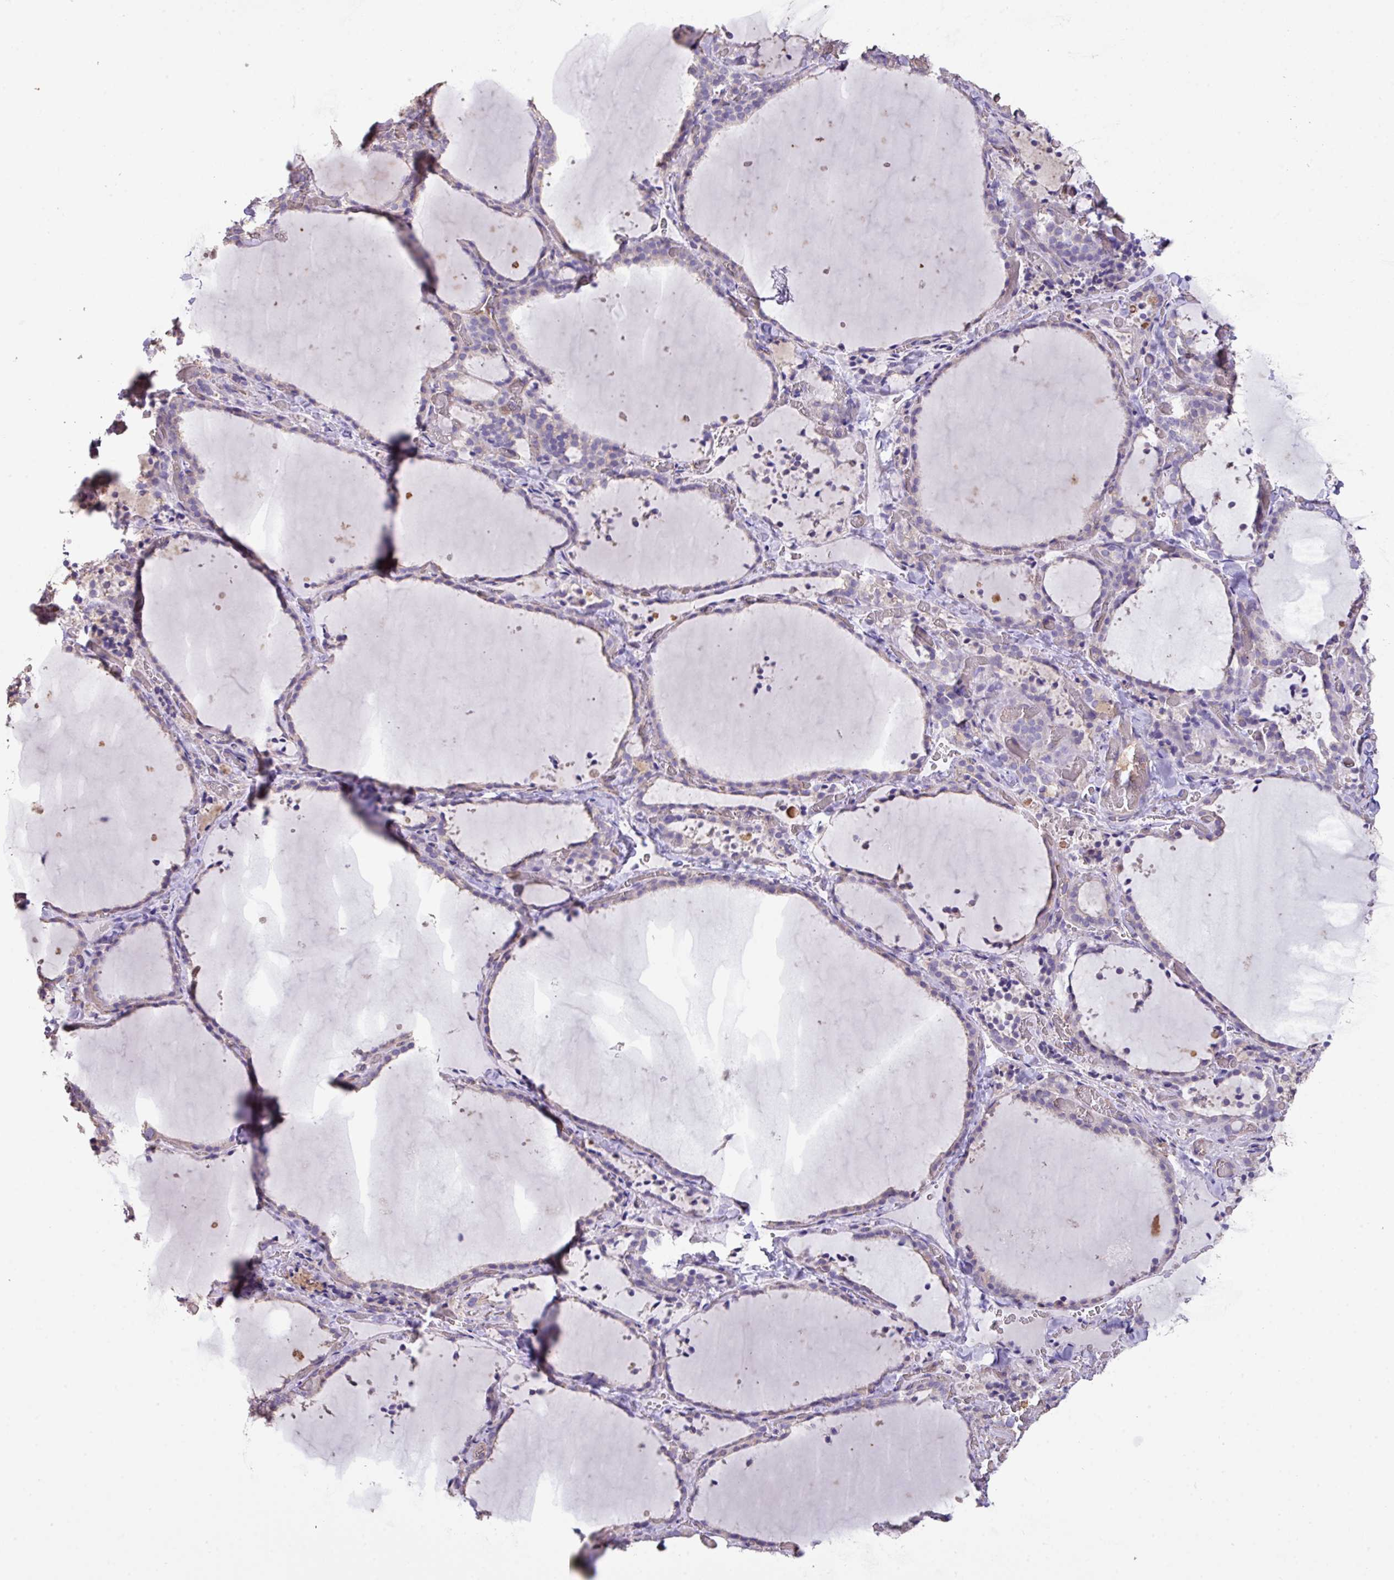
{"staining": {"intensity": "negative", "quantity": "none", "location": "none"}, "tissue": "thyroid gland", "cell_type": "Glandular cells", "image_type": "normal", "snomed": [{"axis": "morphology", "description": "Normal tissue, NOS"}, {"axis": "topography", "description": "Thyroid gland"}], "caption": "Thyroid gland stained for a protein using immunohistochemistry displays no staining glandular cells.", "gene": "CALML4", "patient": {"sex": "female", "age": 22}}